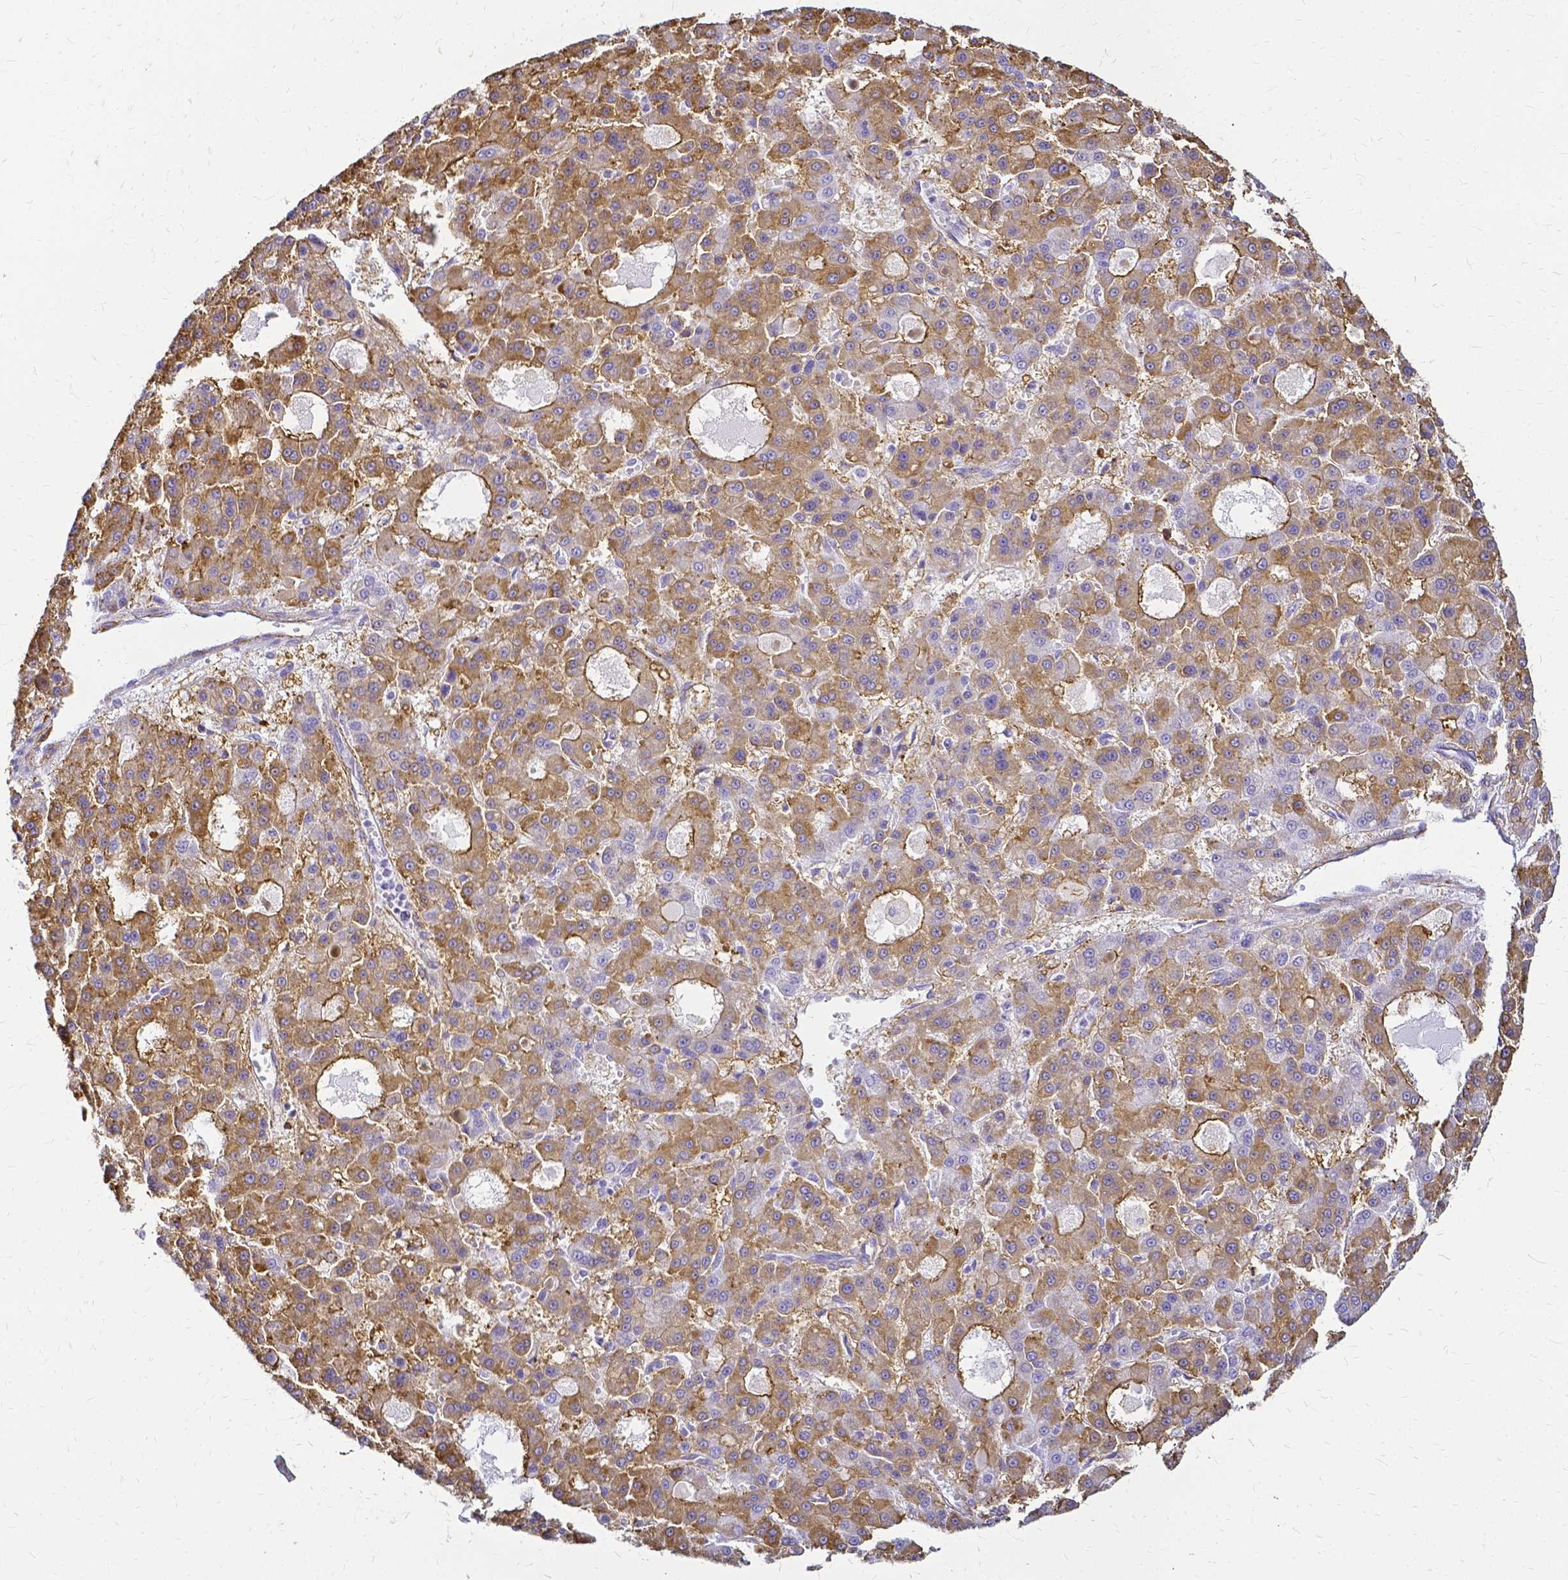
{"staining": {"intensity": "moderate", "quantity": "25%-75%", "location": "cytoplasmic/membranous"}, "tissue": "liver cancer", "cell_type": "Tumor cells", "image_type": "cancer", "snomed": [{"axis": "morphology", "description": "Carcinoma, Hepatocellular, NOS"}, {"axis": "topography", "description": "Liver"}], "caption": "Liver hepatocellular carcinoma stained for a protein reveals moderate cytoplasmic/membranous positivity in tumor cells.", "gene": "HSPA12A", "patient": {"sex": "male", "age": 70}}